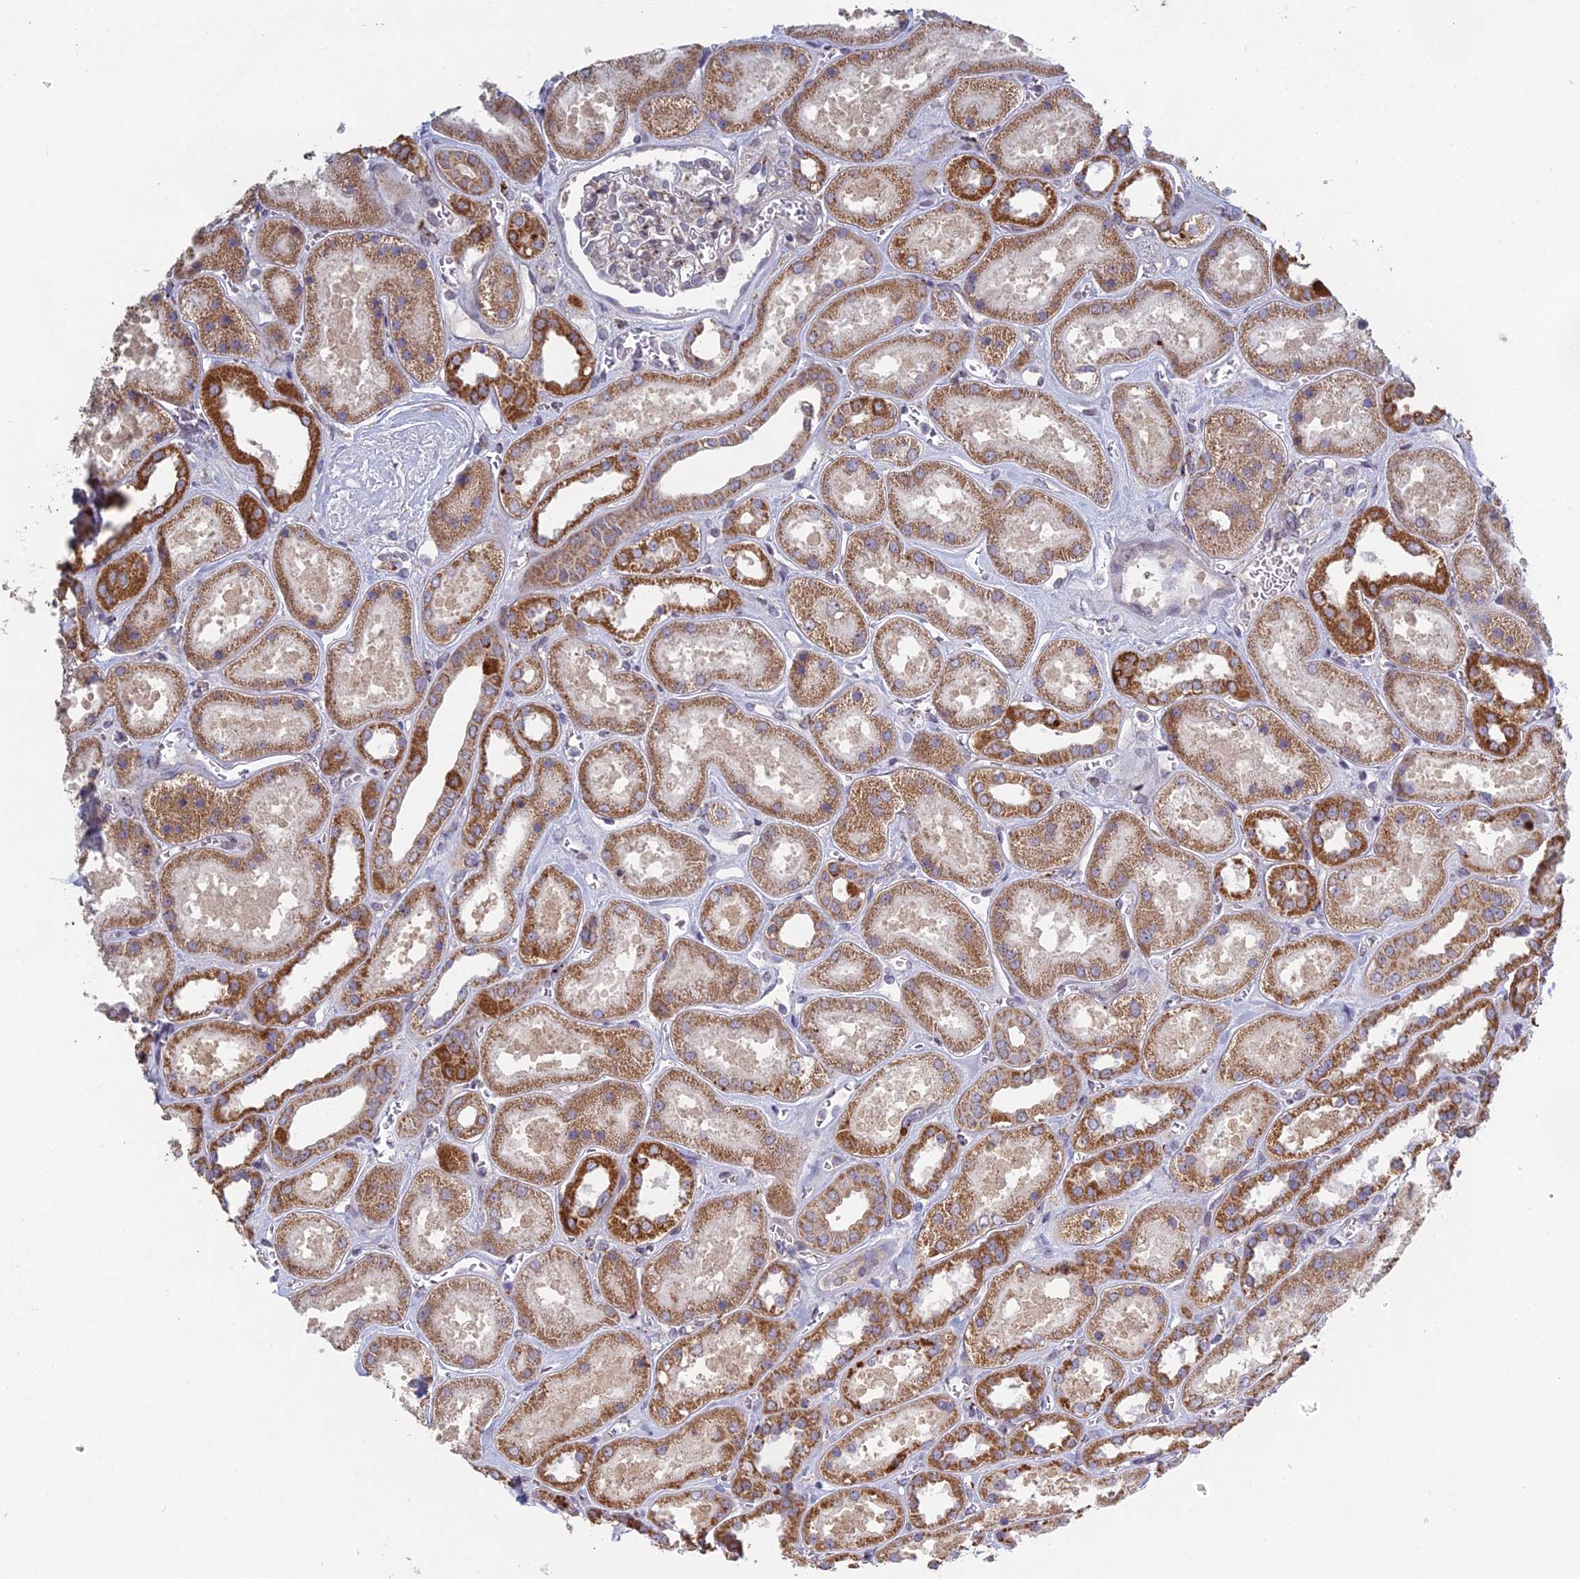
{"staining": {"intensity": "moderate", "quantity": "<25%", "location": "cytoplasmic/membranous"}, "tissue": "kidney", "cell_type": "Cells in glomeruli", "image_type": "normal", "snomed": [{"axis": "morphology", "description": "Normal tissue, NOS"}, {"axis": "morphology", "description": "Adenocarcinoma, NOS"}, {"axis": "topography", "description": "Kidney"}], "caption": "A low amount of moderate cytoplasmic/membranous positivity is seen in about <25% of cells in glomeruli in benign kidney.", "gene": "FOXS1", "patient": {"sex": "female", "age": 68}}